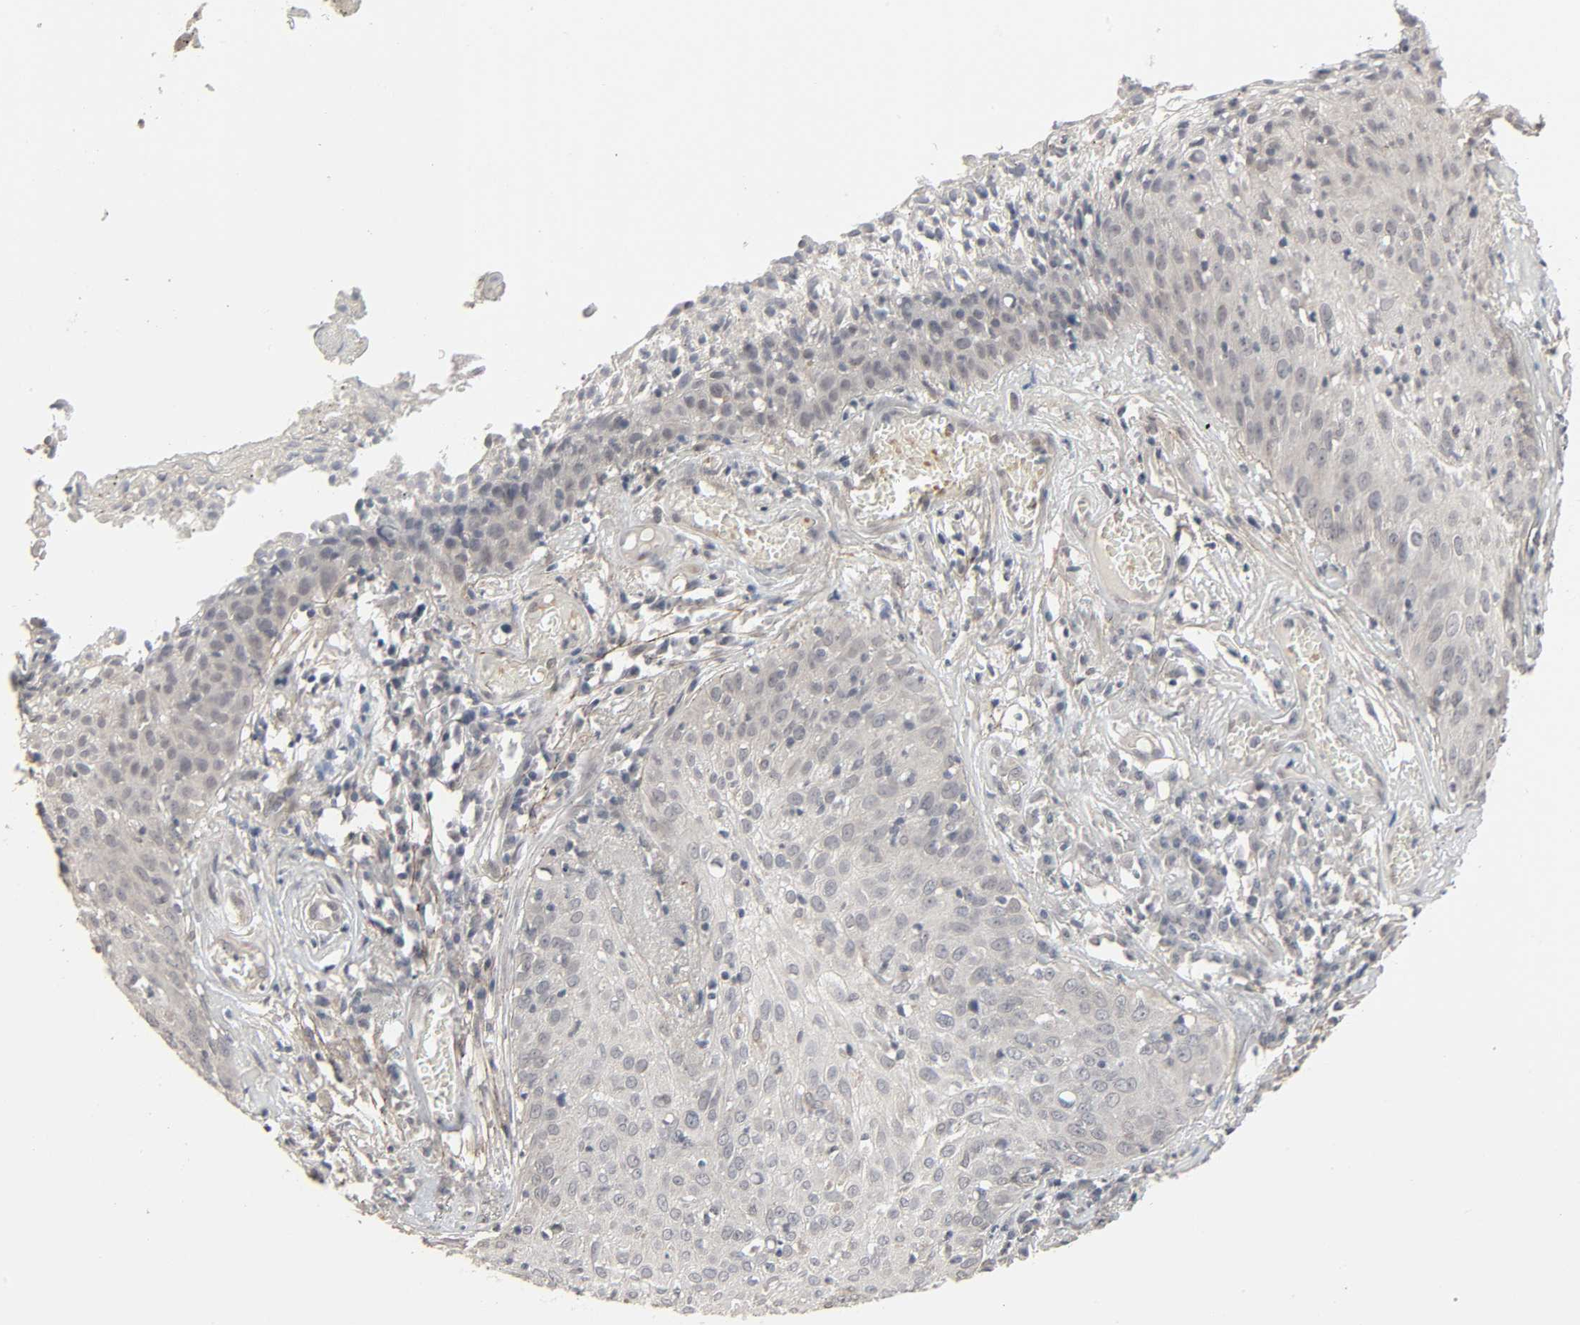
{"staining": {"intensity": "negative", "quantity": "none", "location": "none"}, "tissue": "skin cancer", "cell_type": "Tumor cells", "image_type": "cancer", "snomed": [{"axis": "morphology", "description": "Squamous cell carcinoma, NOS"}, {"axis": "topography", "description": "Skin"}], "caption": "This is an IHC micrograph of skin cancer. There is no staining in tumor cells.", "gene": "ZNF222", "patient": {"sex": "male", "age": 65}}